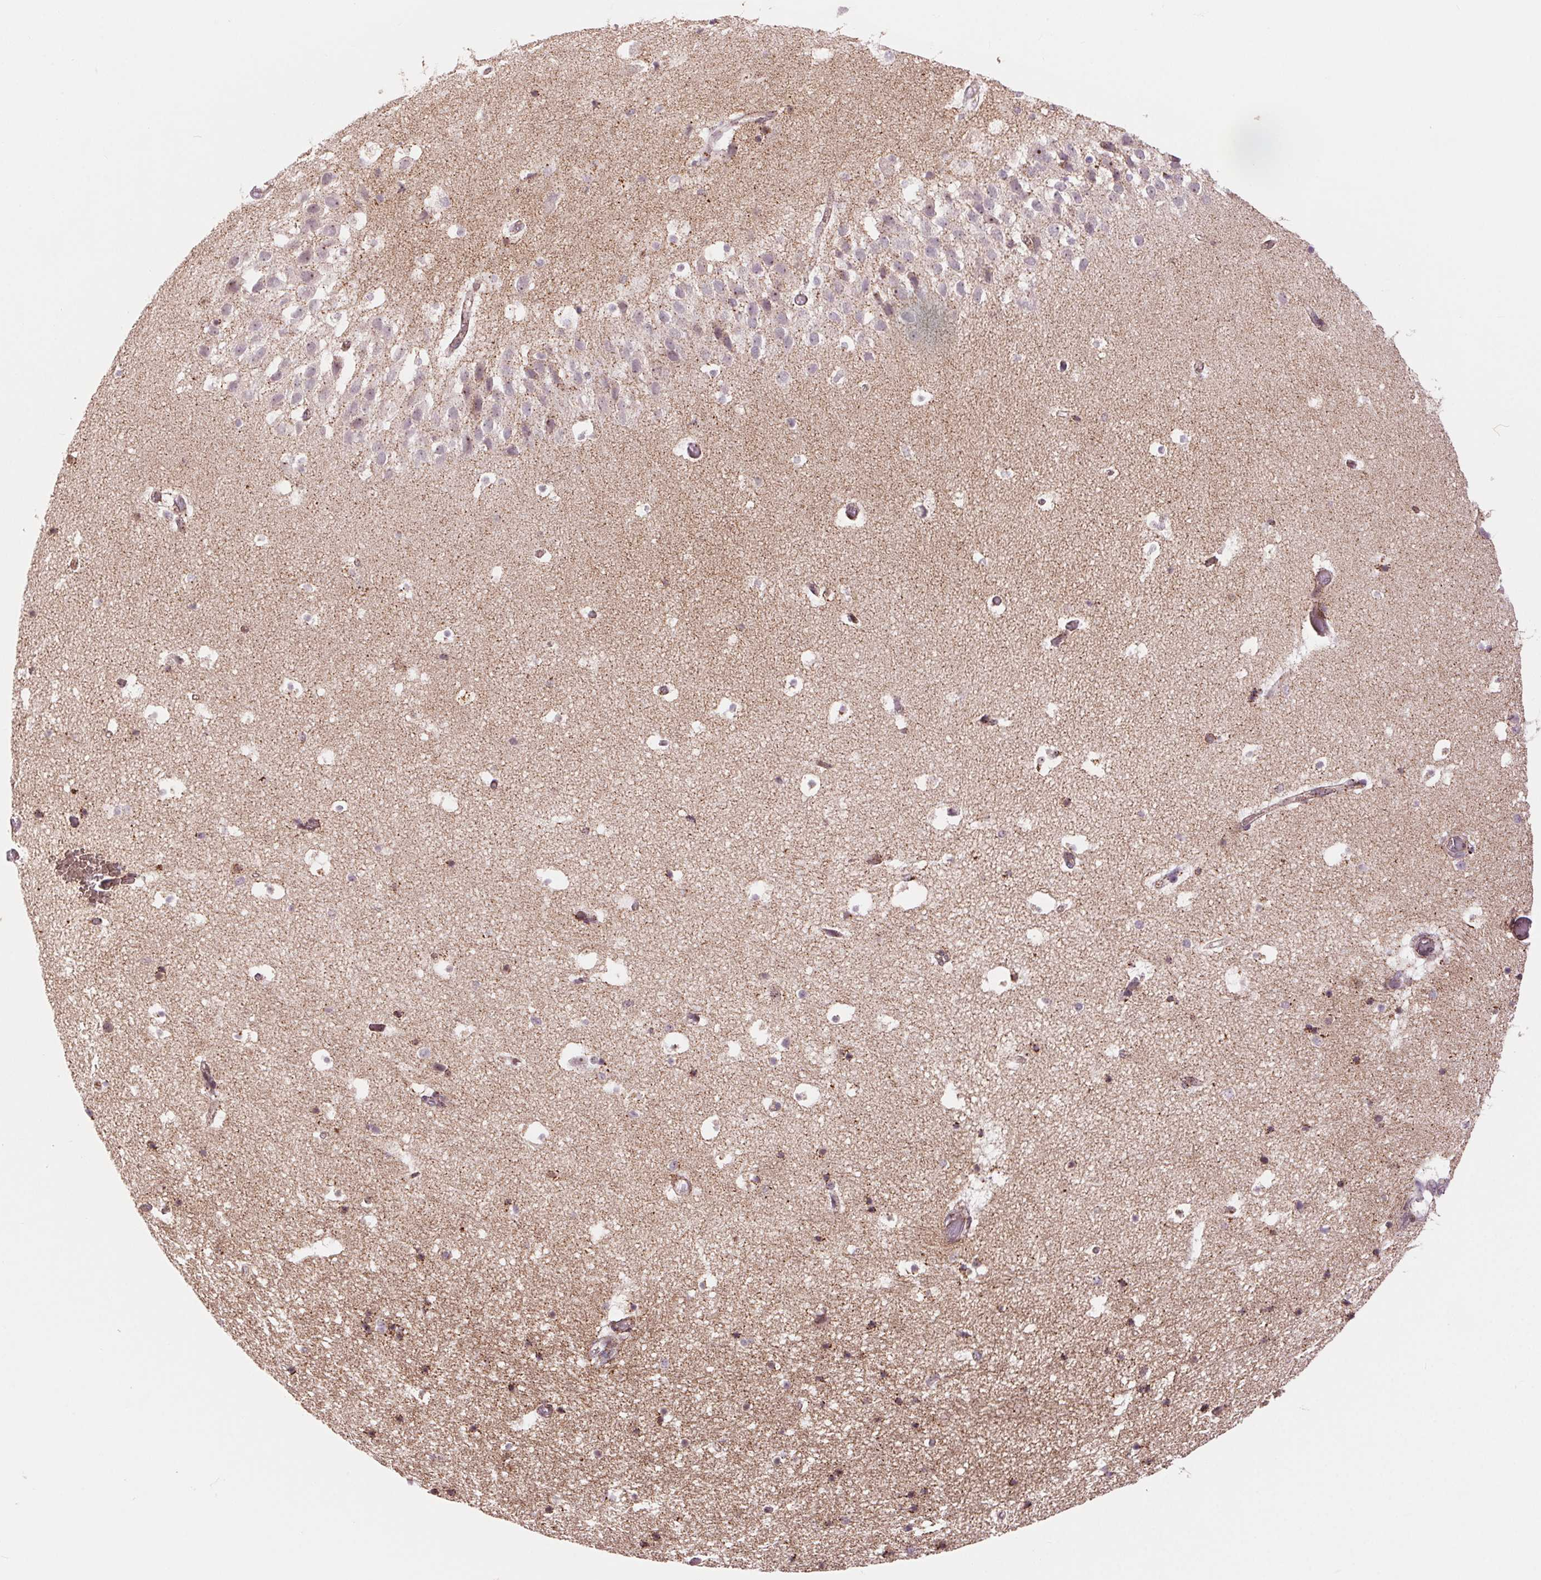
{"staining": {"intensity": "weak", "quantity": "<25%", "location": "cytoplasmic/membranous,nuclear"}, "tissue": "hippocampus", "cell_type": "Glial cells", "image_type": "normal", "snomed": [{"axis": "morphology", "description": "Normal tissue, NOS"}, {"axis": "topography", "description": "Hippocampus"}], "caption": "DAB immunohistochemical staining of benign human hippocampus displays no significant staining in glial cells.", "gene": "CHMP4B", "patient": {"sex": "male", "age": 26}}